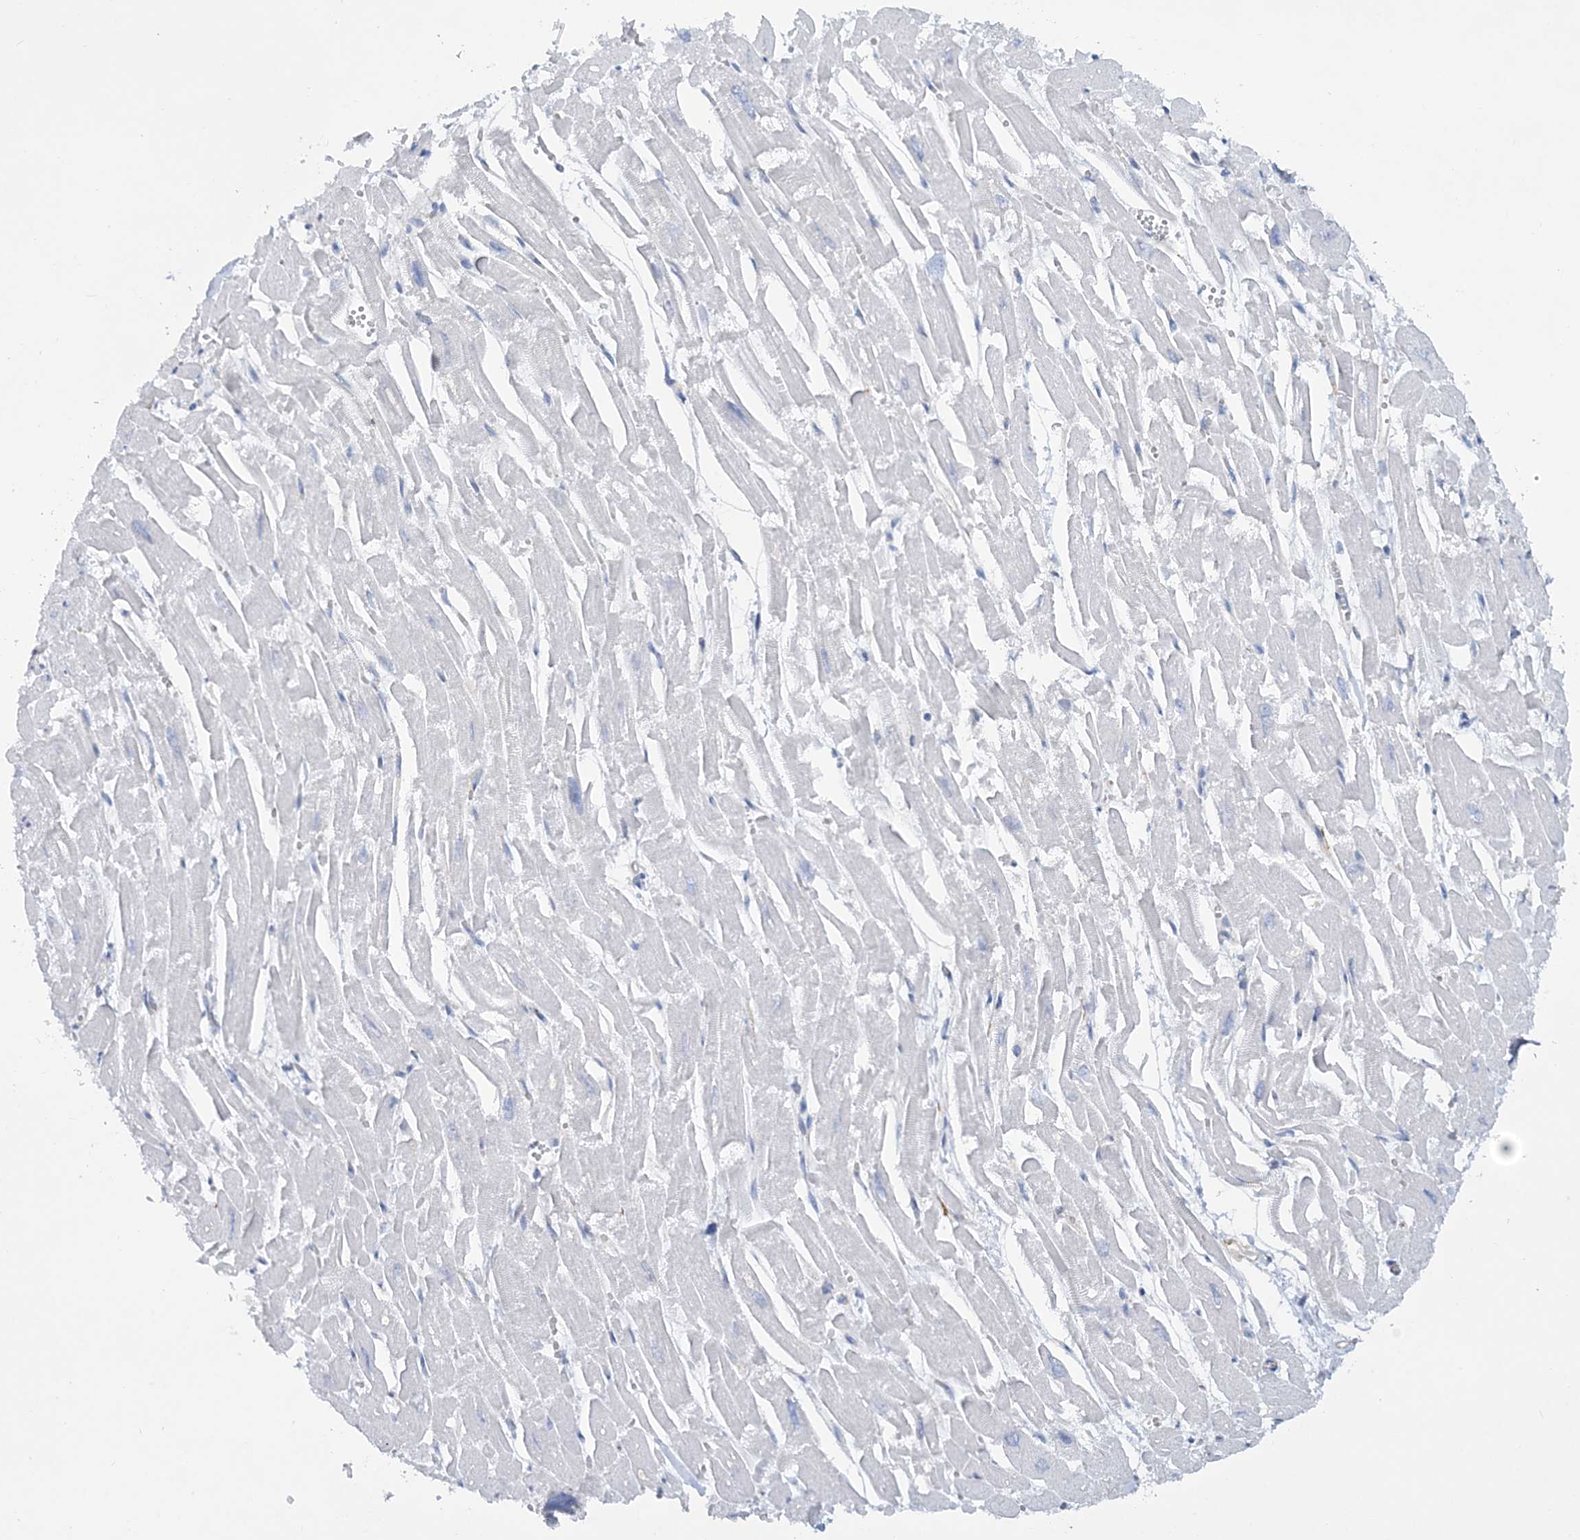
{"staining": {"intensity": "negative", "quantity": "none", "location": "none"}, "tissue": "heart muscle", "cell_type": "Cardiomyocytes", "image_type": "normal", "snomed": [{"axis": "morphology", "description": "Normal tissue, NOS"}, {"axis": "topography", "description": "Heart"}], "caption": "Immunohistochemical staining of normal human heart muscle exhibits no significant positivity in cardiomyocytes. (Brightfield microscopy of DAB (3,3'-diaminobenzidine) immunohistochemistry (IHC) at high magnification).", "gene": "RAB11FIP5", "patient": {"sex": "male", "age": 54}}